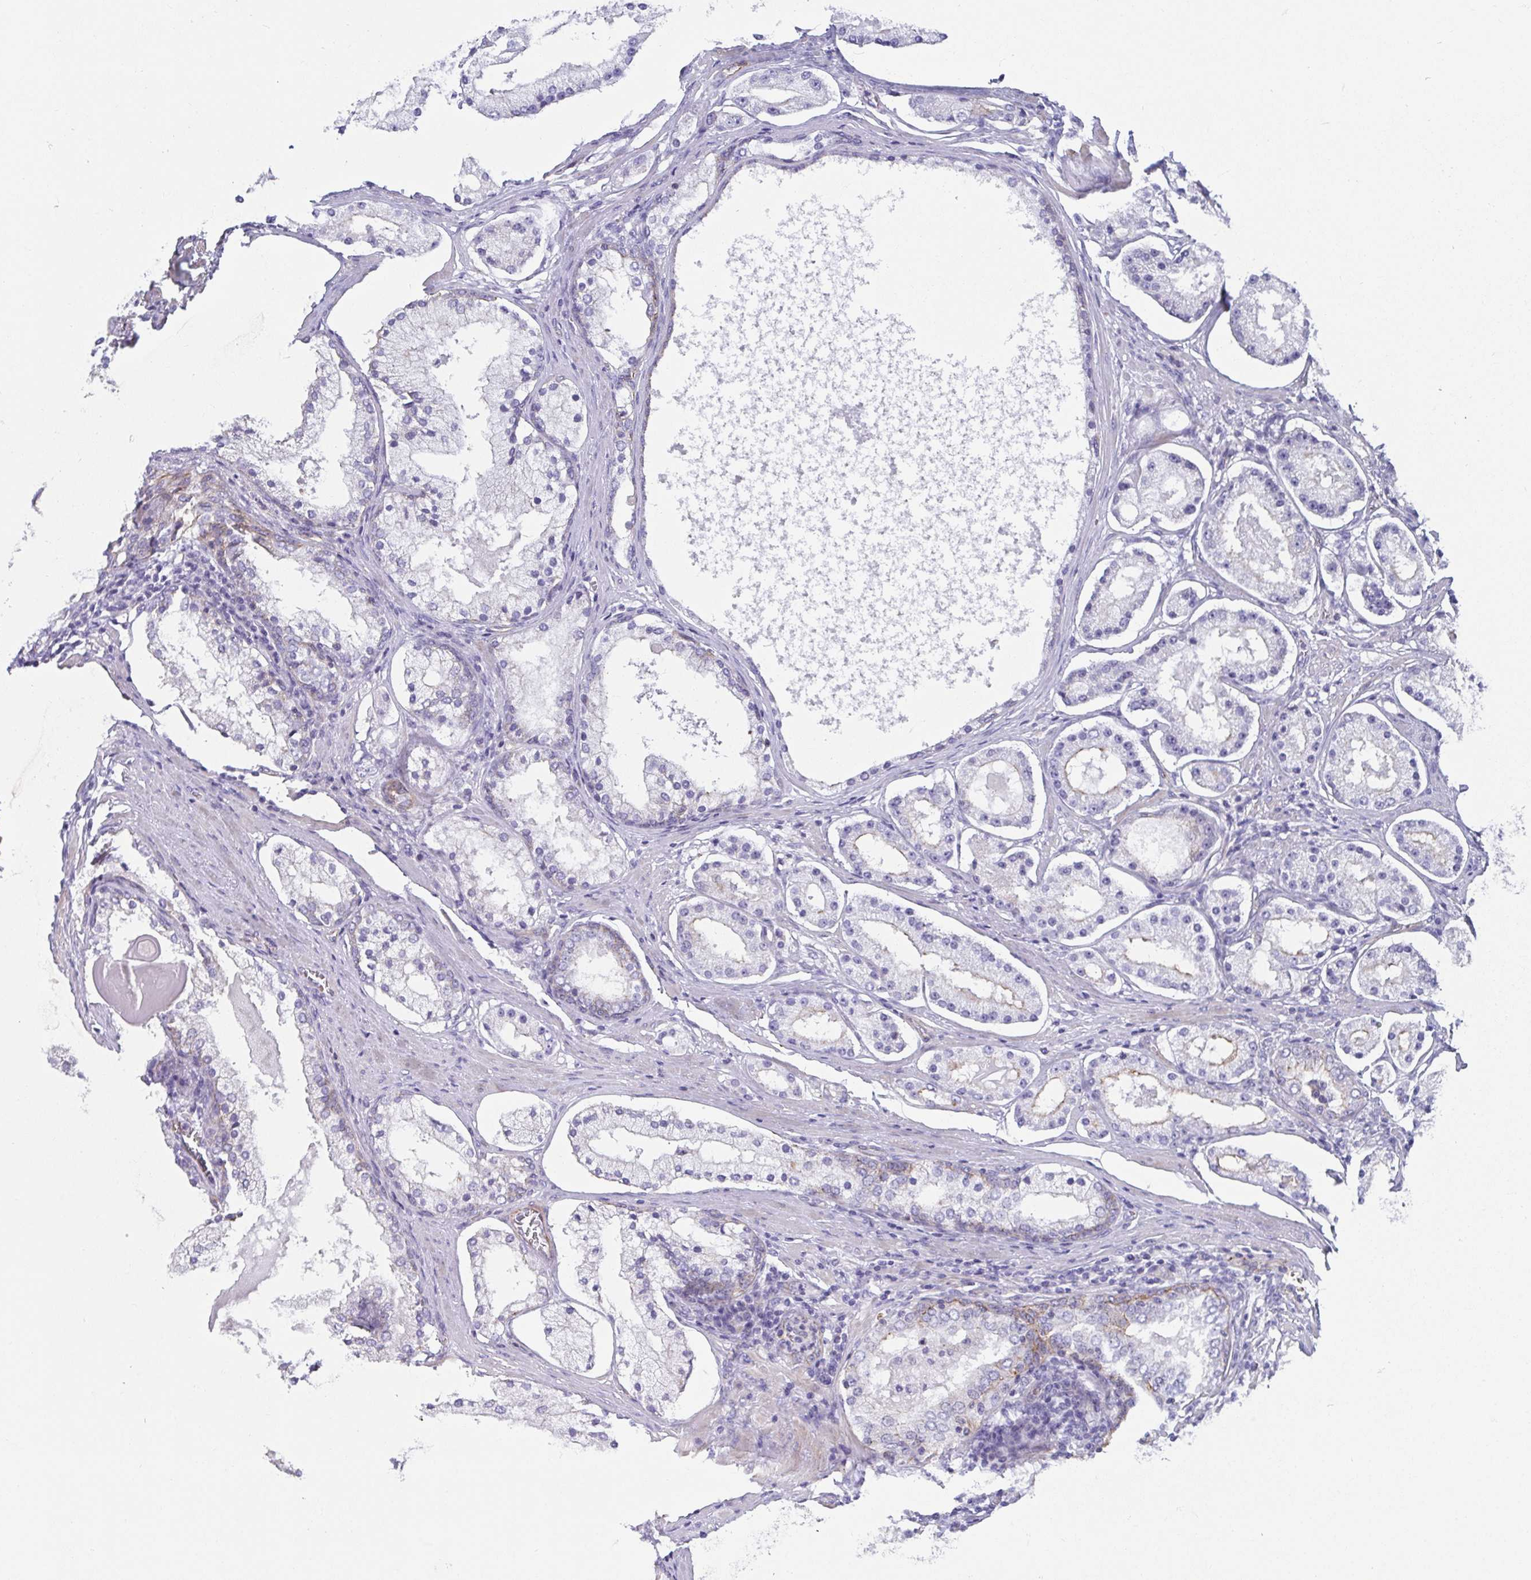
{"staining": {"intensity": "weak", "quantity": "<25%", "location": "cytoplasmic/membranous"}, "tissue": "prostate cancer", "cell_type": "Tumor cells", "image_type": "cancer", "snomed": [{"axis": "morphology", "description": "Adenocarcinoma, Low grade"}, {"axis": "topography", "description": "Prostate"}], "caption": "Immunohistochemical staining of human prostate low-grade adenocarcinoma shows no significant expression in tumor cells.", "gene": "TRAM2", "patient": {"sex": "male", "age": 57}}